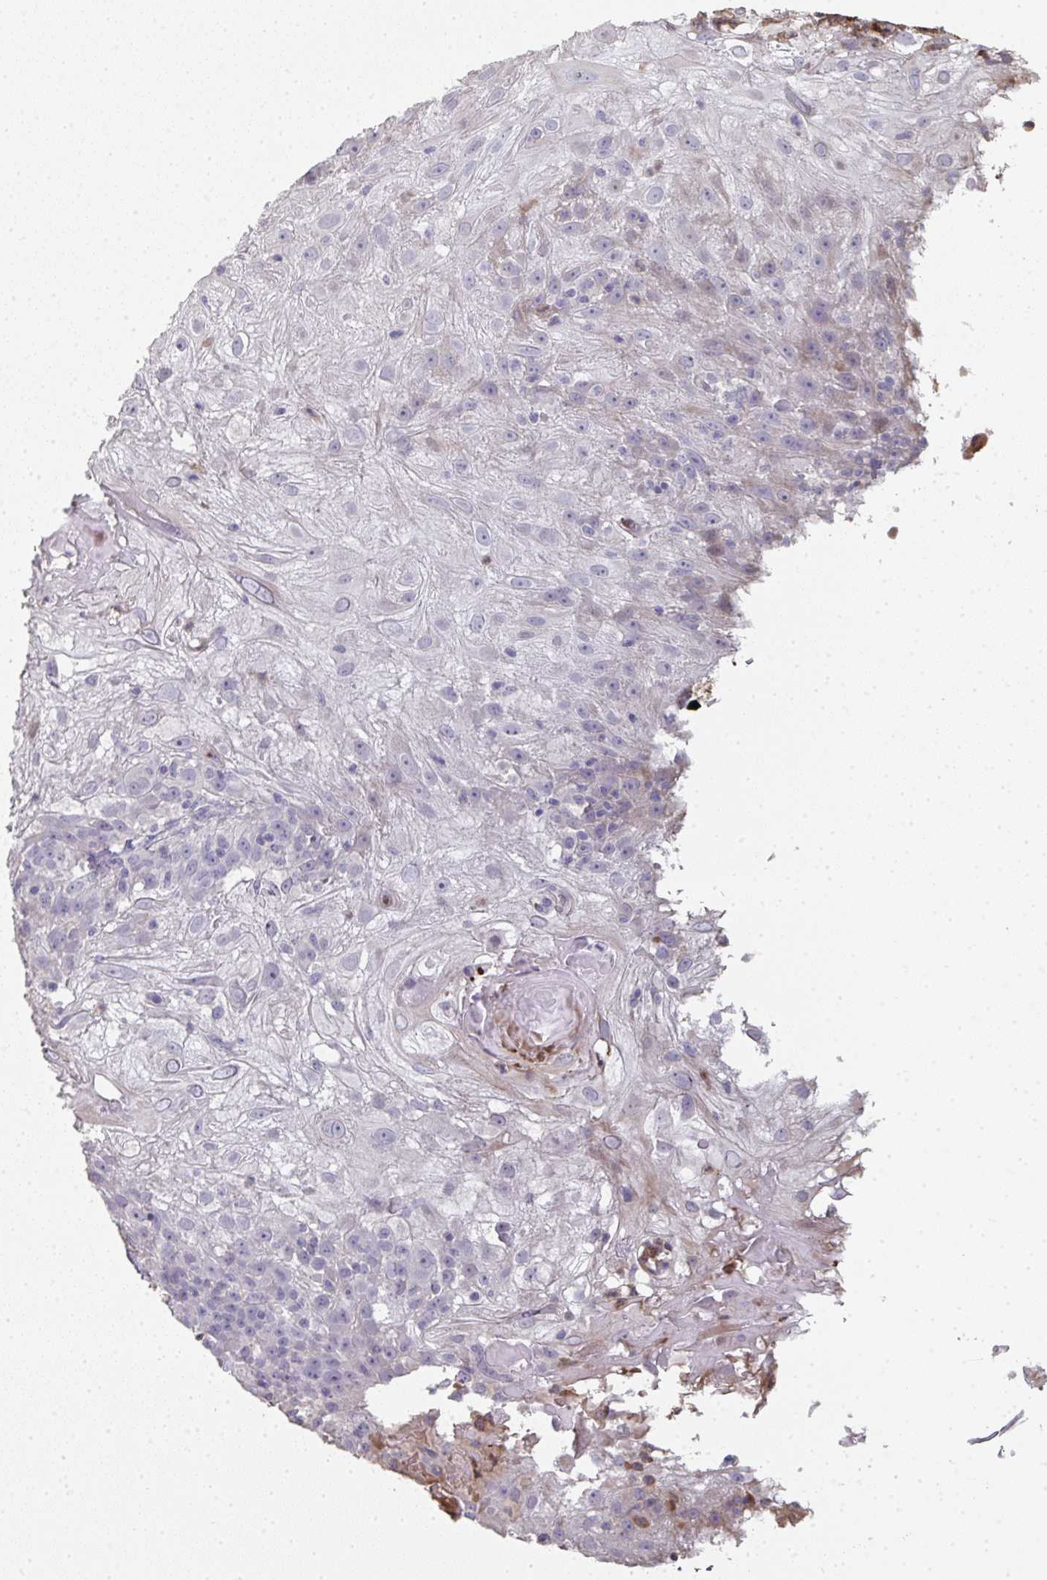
{"staining": {"intensity": "negative", "quantity": "none", "location": "none"}, "tissue": "skin cancer", "cell_type": "Tumor cells", "image_type": "cancer", "snomed": [{"axis": "morphology", "description": "Normal tissue, NOS"}, {"axis": "morphology", "description": "Squamous cell carcinoma, NOS"}, {"axis": "topography", "description": "Skin"}], "caption": "Immunohistochemistry image of neoplastic tissue: human skin cancer (squamous cell carcinoma) stained with DAB (3,3'-diaminobenzidine) reveals no significant protein staining in tumor cells.", "gene": "A1CF", "patient": {"sex": "female", "age": 83}}